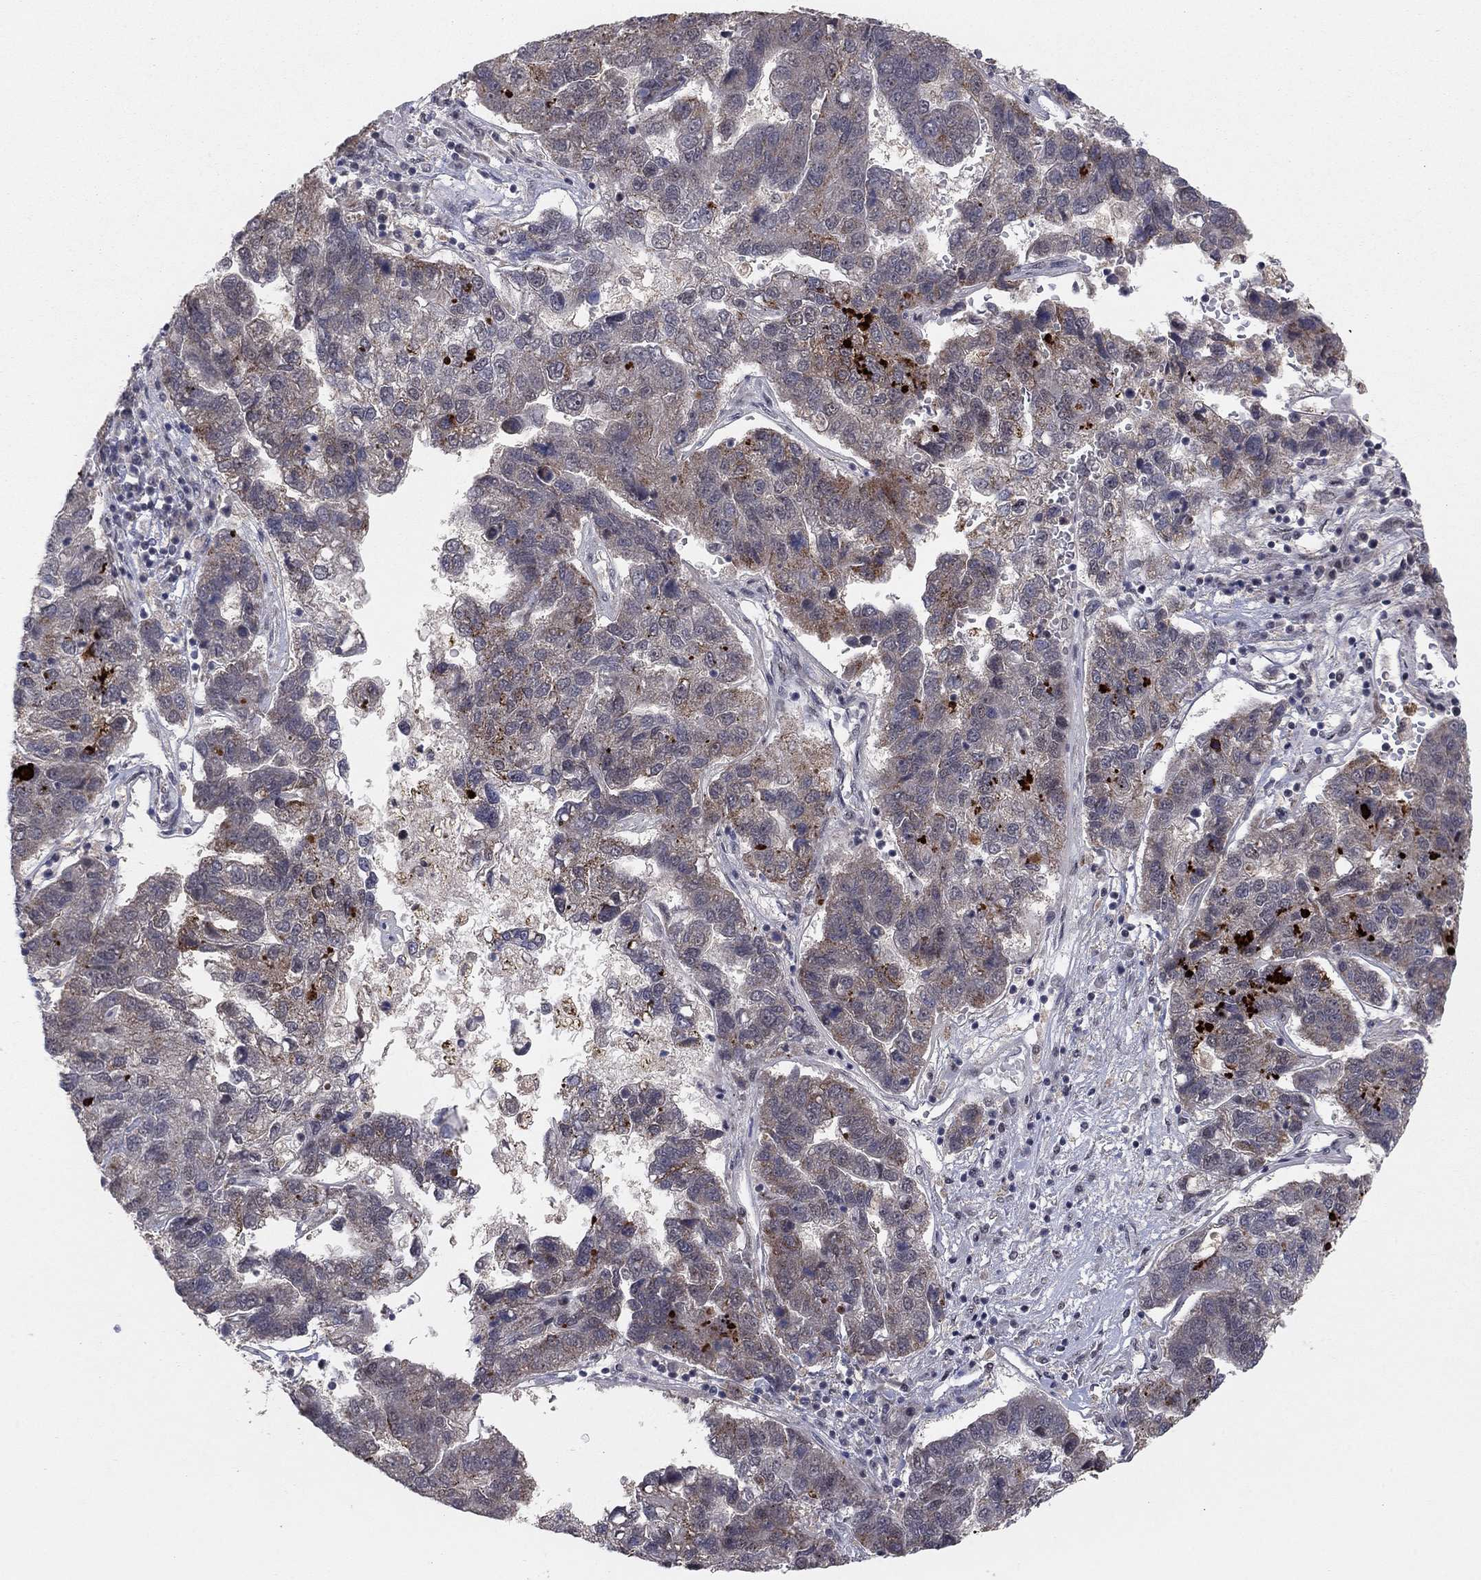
{"staining": {"intensity": "weak", "quantity": "25%-75%", "location": "cytoplasmic/membranous"}, "tissue": "pancreatic cancer", "cell_type": "Tumor cells", "image_type": "cancer", "snomed": [{"axis": "morphology", "description": "Adenocarcinoma, NOS"}, {"axis": "topography", "description": "Pancreas"}], "caption": "DAB (3,3'-diaminobenzidine) immunohistochemical staining of human pancreatic cancer (adenocarcinoma) displays weak cytoplasmic/membranous protein staining in about 25%-75% of tumor cells. (DAB = brown stain, brightfield microscopy at high magnification).", "gene": "ZNF395", "patient": {"sex": "female", "age": 61}}